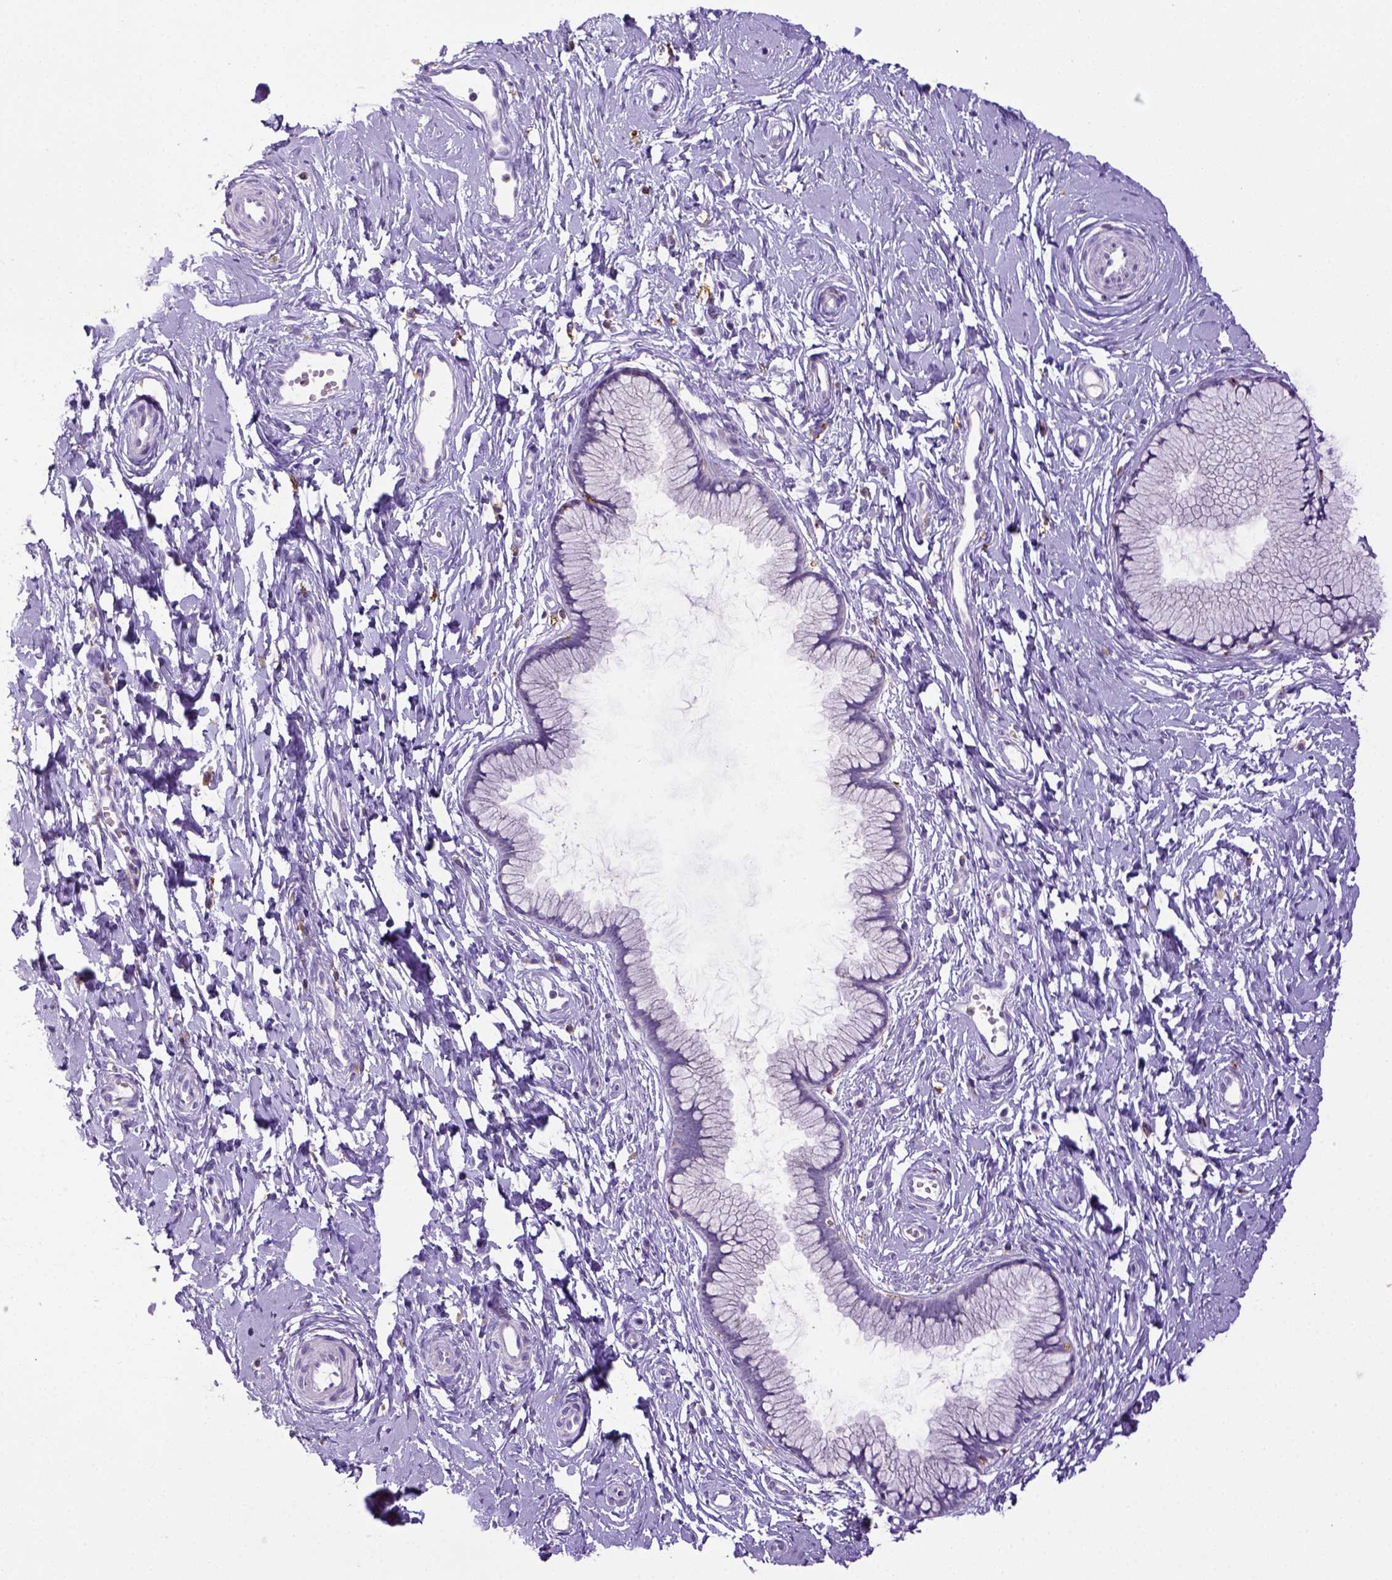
{"staining": {"intensity": "negative", "quantity": "none", "location": "none"}, "tissue": "cervix", "cell_type": "Glandular cells", "image_type": "normal", "snomed": [{"axis": "morphology", "description": "Normal tissue, NOS"}, {"axis": "topography", "description": "Cervix"}], "caption": "Immunohistochemical staining of normal human cervix reveals no significant expression in glandular cells. The staining was performed using DAB to visualize the protein expression in brown, while the nuclei were stained in blue with hematoxylin (Magnification: 20x).", "gene": "CD68", "patient": {"sex": "female", "age": 40}}